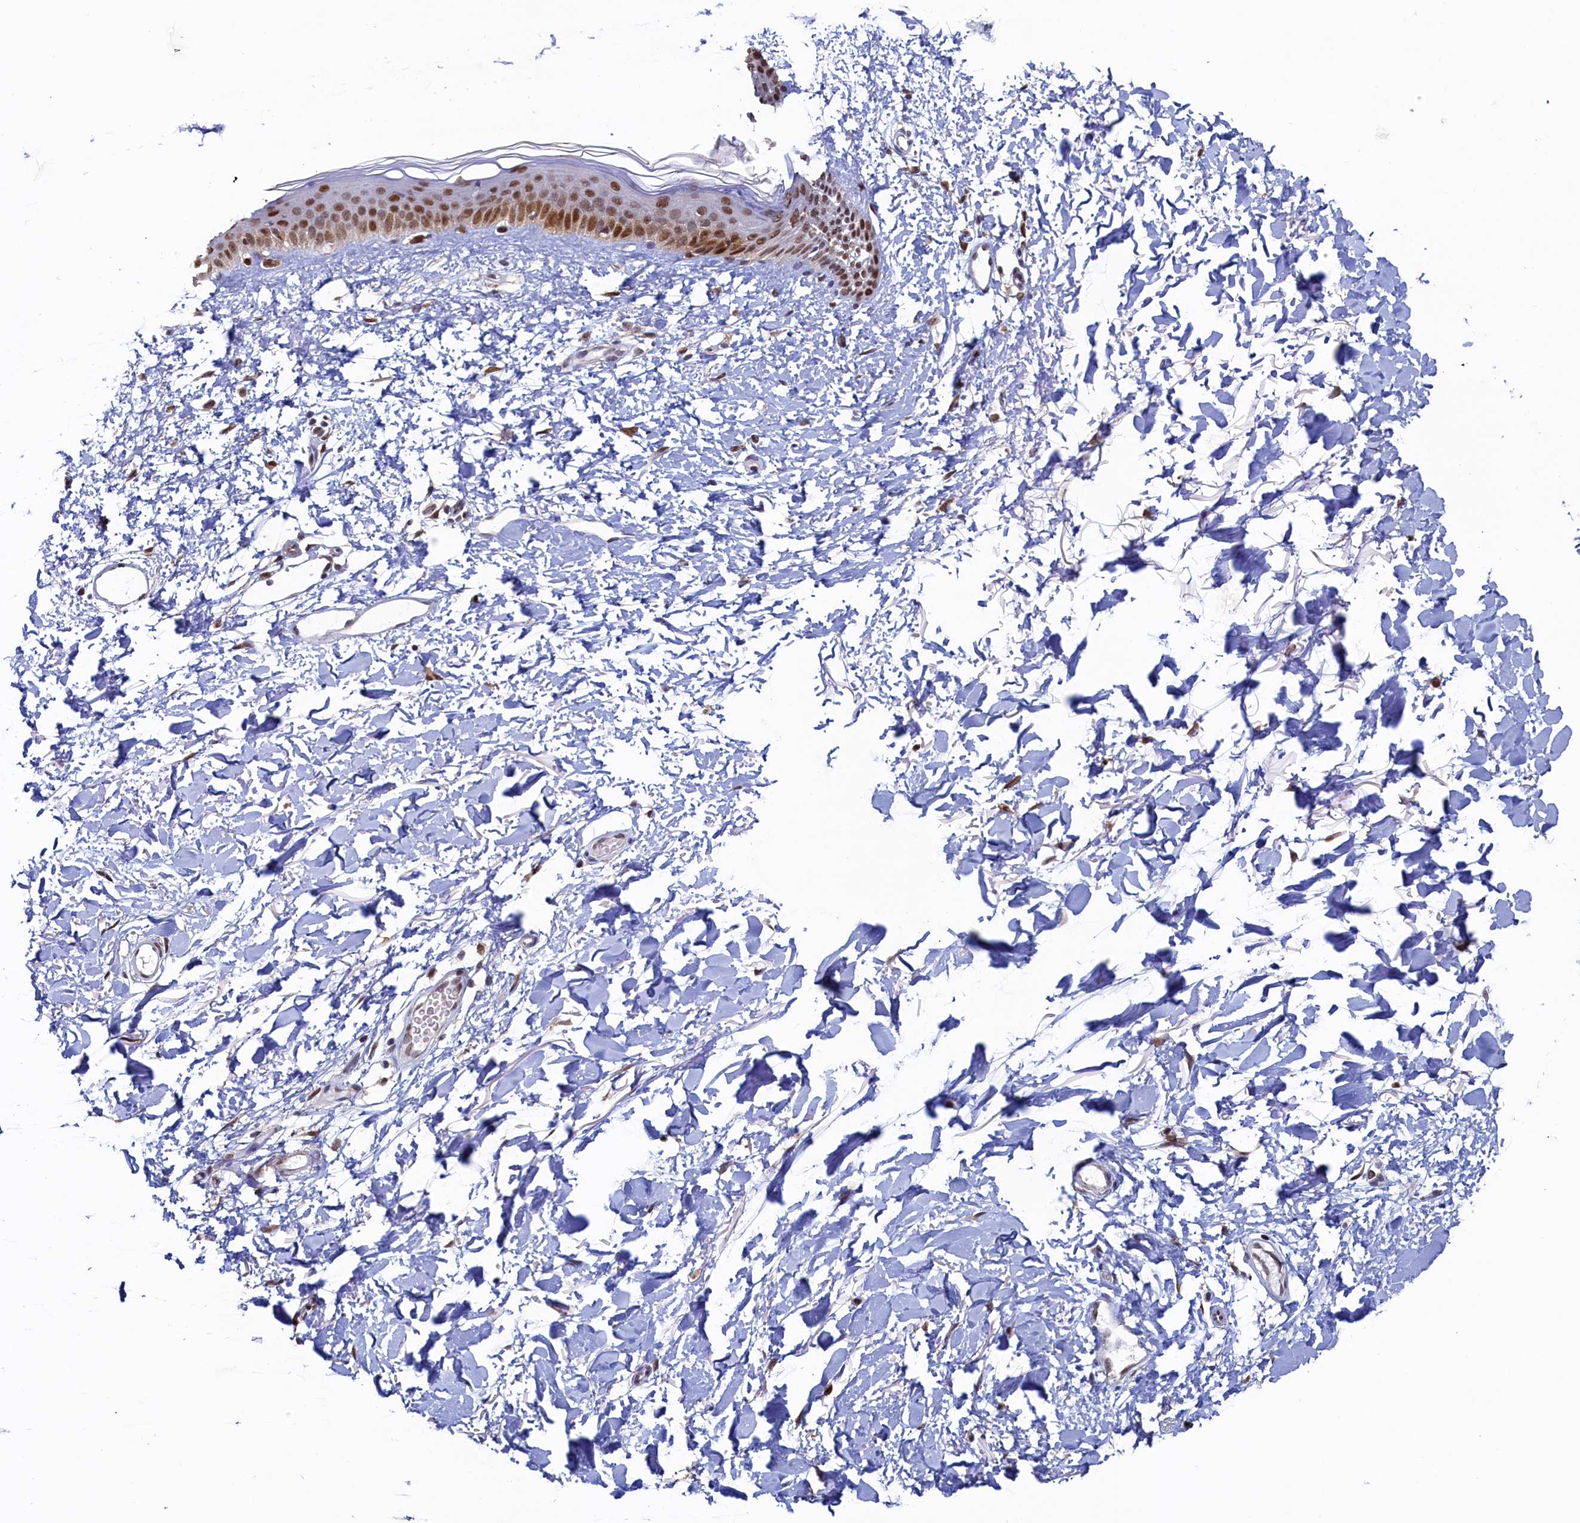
{"staining": {"intensity": "strong", "quantity": ">75%", "location": "nuclear"}, "tissue": "skin", "cell_type": "Fibroblasts", "image_type": "normal", "snomed": [{"axis": "morphology", "description": "Normal tissue, NOS"}, {"axis": "topography", "description": "Skin"}], "caption": "The photomicrograph displays immunohistochemical staining of unremarkable skin. There is strong nuclear staining is identified in about >75% of fibroblasts.", "gene": "AHCY", "patient": {"sex": "female", "age": 58}}